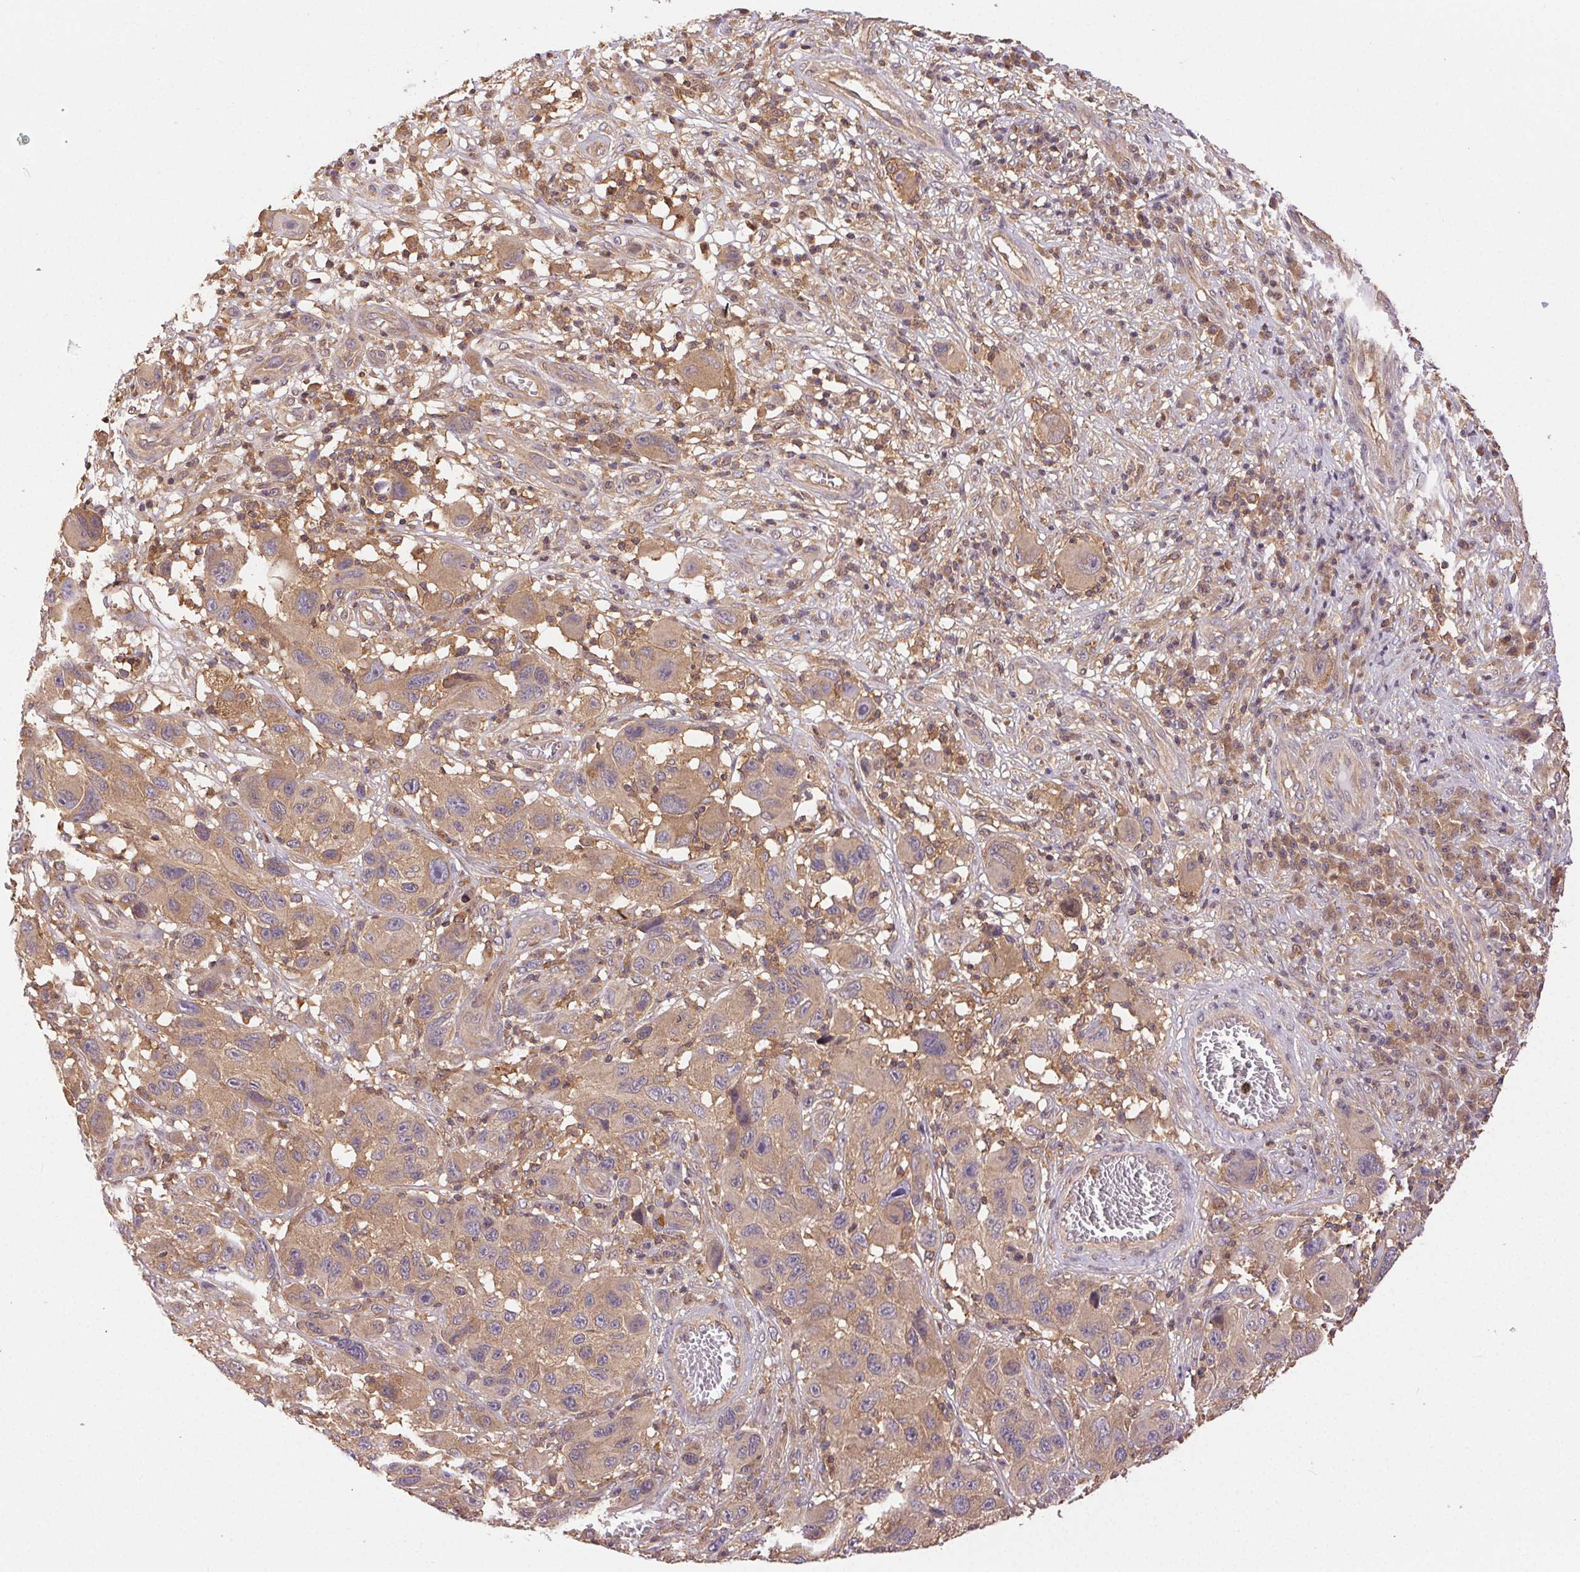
{"staining": {"intensity": "weak", "quantity": "25%-75%", "location": "cytoplasmic/membranous"}, "tissue": "melanoma", "cell_type": "Tumor cells", "image_type": "cancer", "snomed": [{"axis": "morphology", "description": "Malignant melanoma, NOS"}, {"axis": "topography", "description": "Skin"}], "caption": "High-magnification brightfield microscopy of malignant melanoma stained with DAB (brown) and counterstained with hematoxylin (blue). tumor cells exhibit weak cytoplasmic/membranous staining is identified in approximately25%-75% of cells.", "gene": "GDI2", "patient": {"sex": "male", "age": 53}}